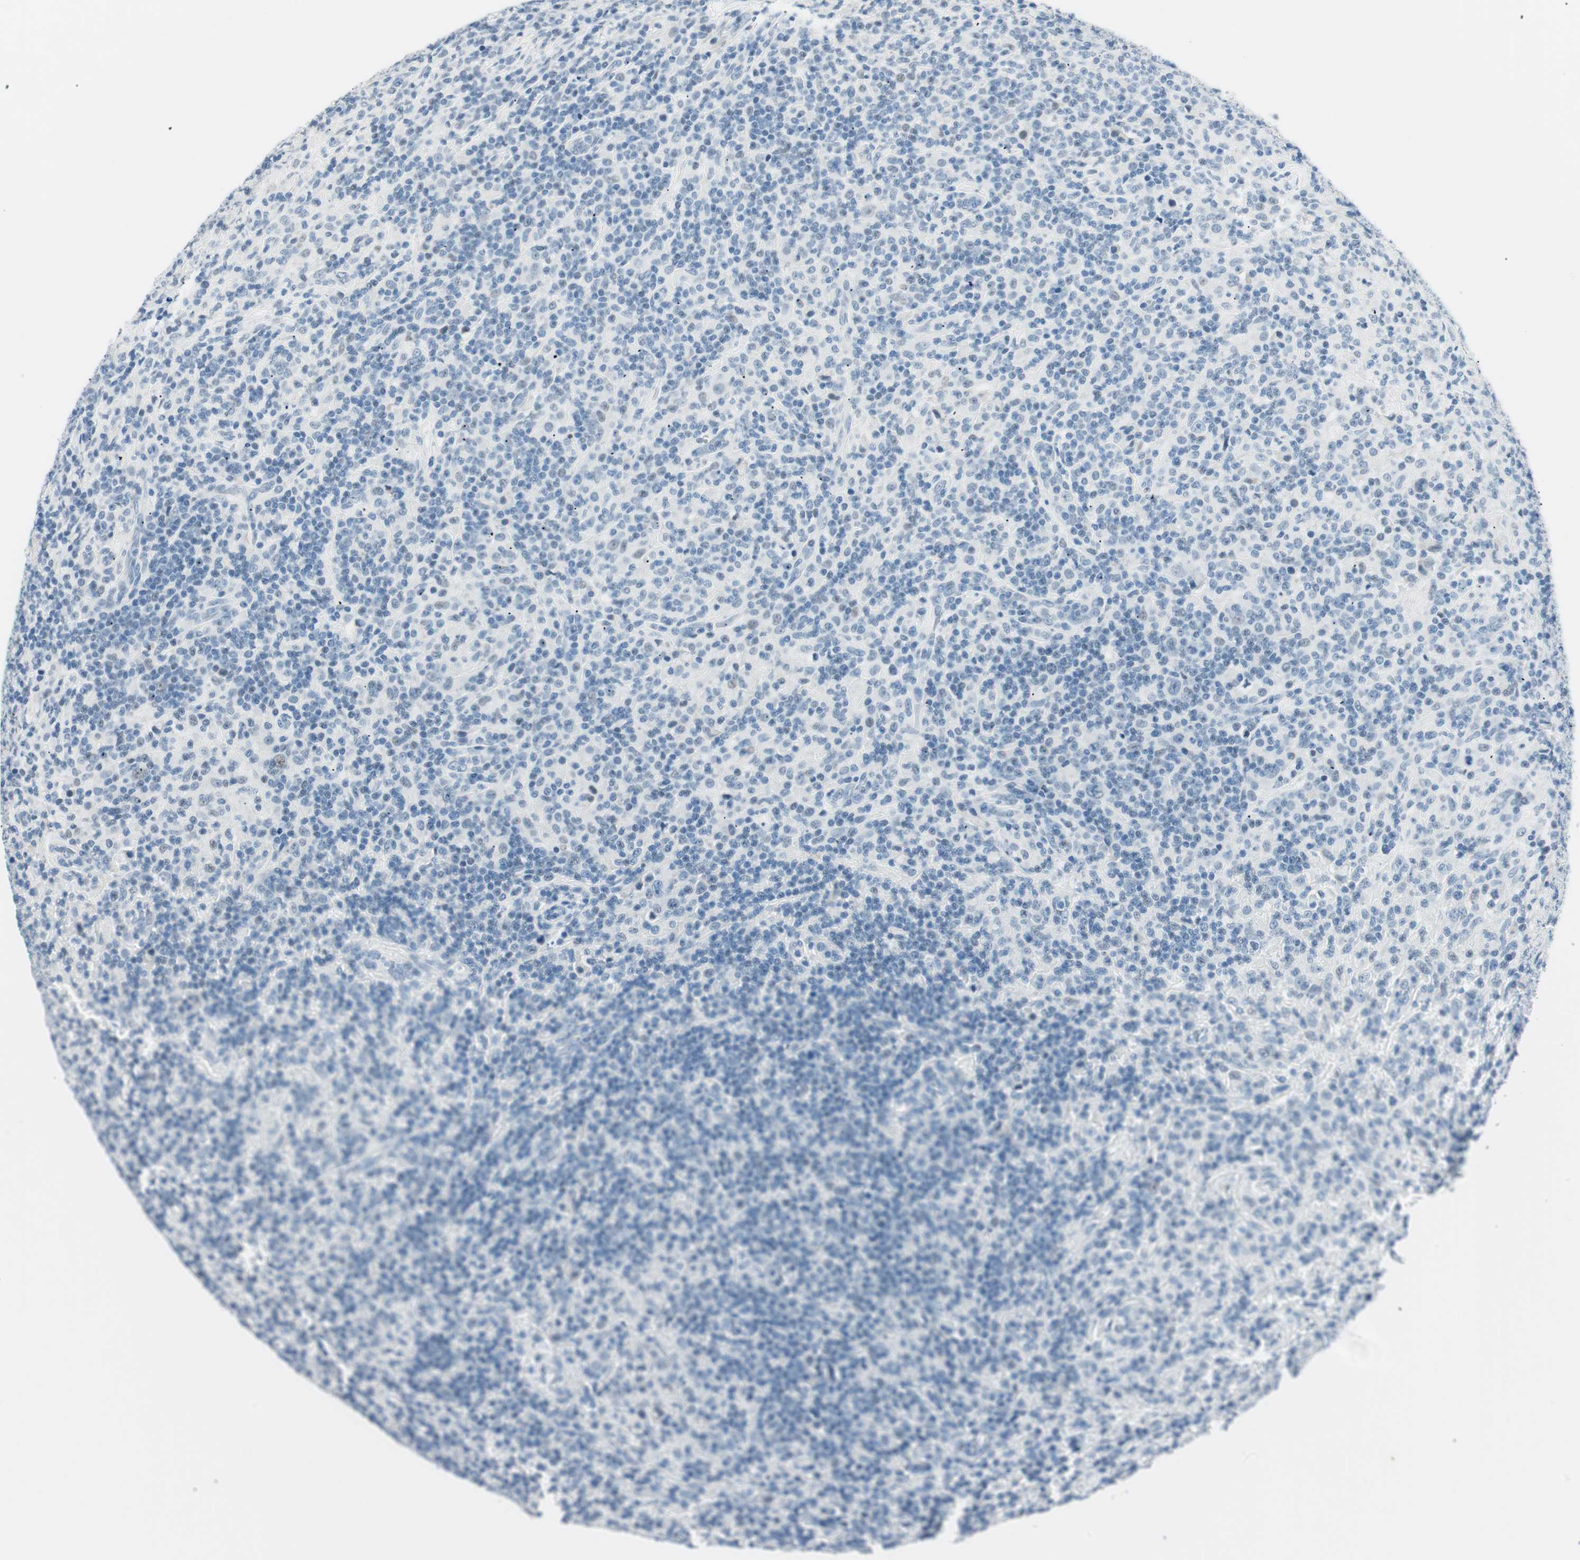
{"staining": {"intensity": "negative", "quantity": "none", "location": "none"}, "tissue": "lymphoma", "cell_type": "Tumor cells", "image_type": "cancer", "snomed": [{"axis": "morphology", "description": "Hodgkin's disease, NOS"}, {"axis": "topography", "description": "Lymph node"}], "caption": "Lymphoma stained for a protein using immunohistochemistry shows no positivity tumor cells.", "gene": "HOXB13", "patient": {"sex": "male", "age": 70}}